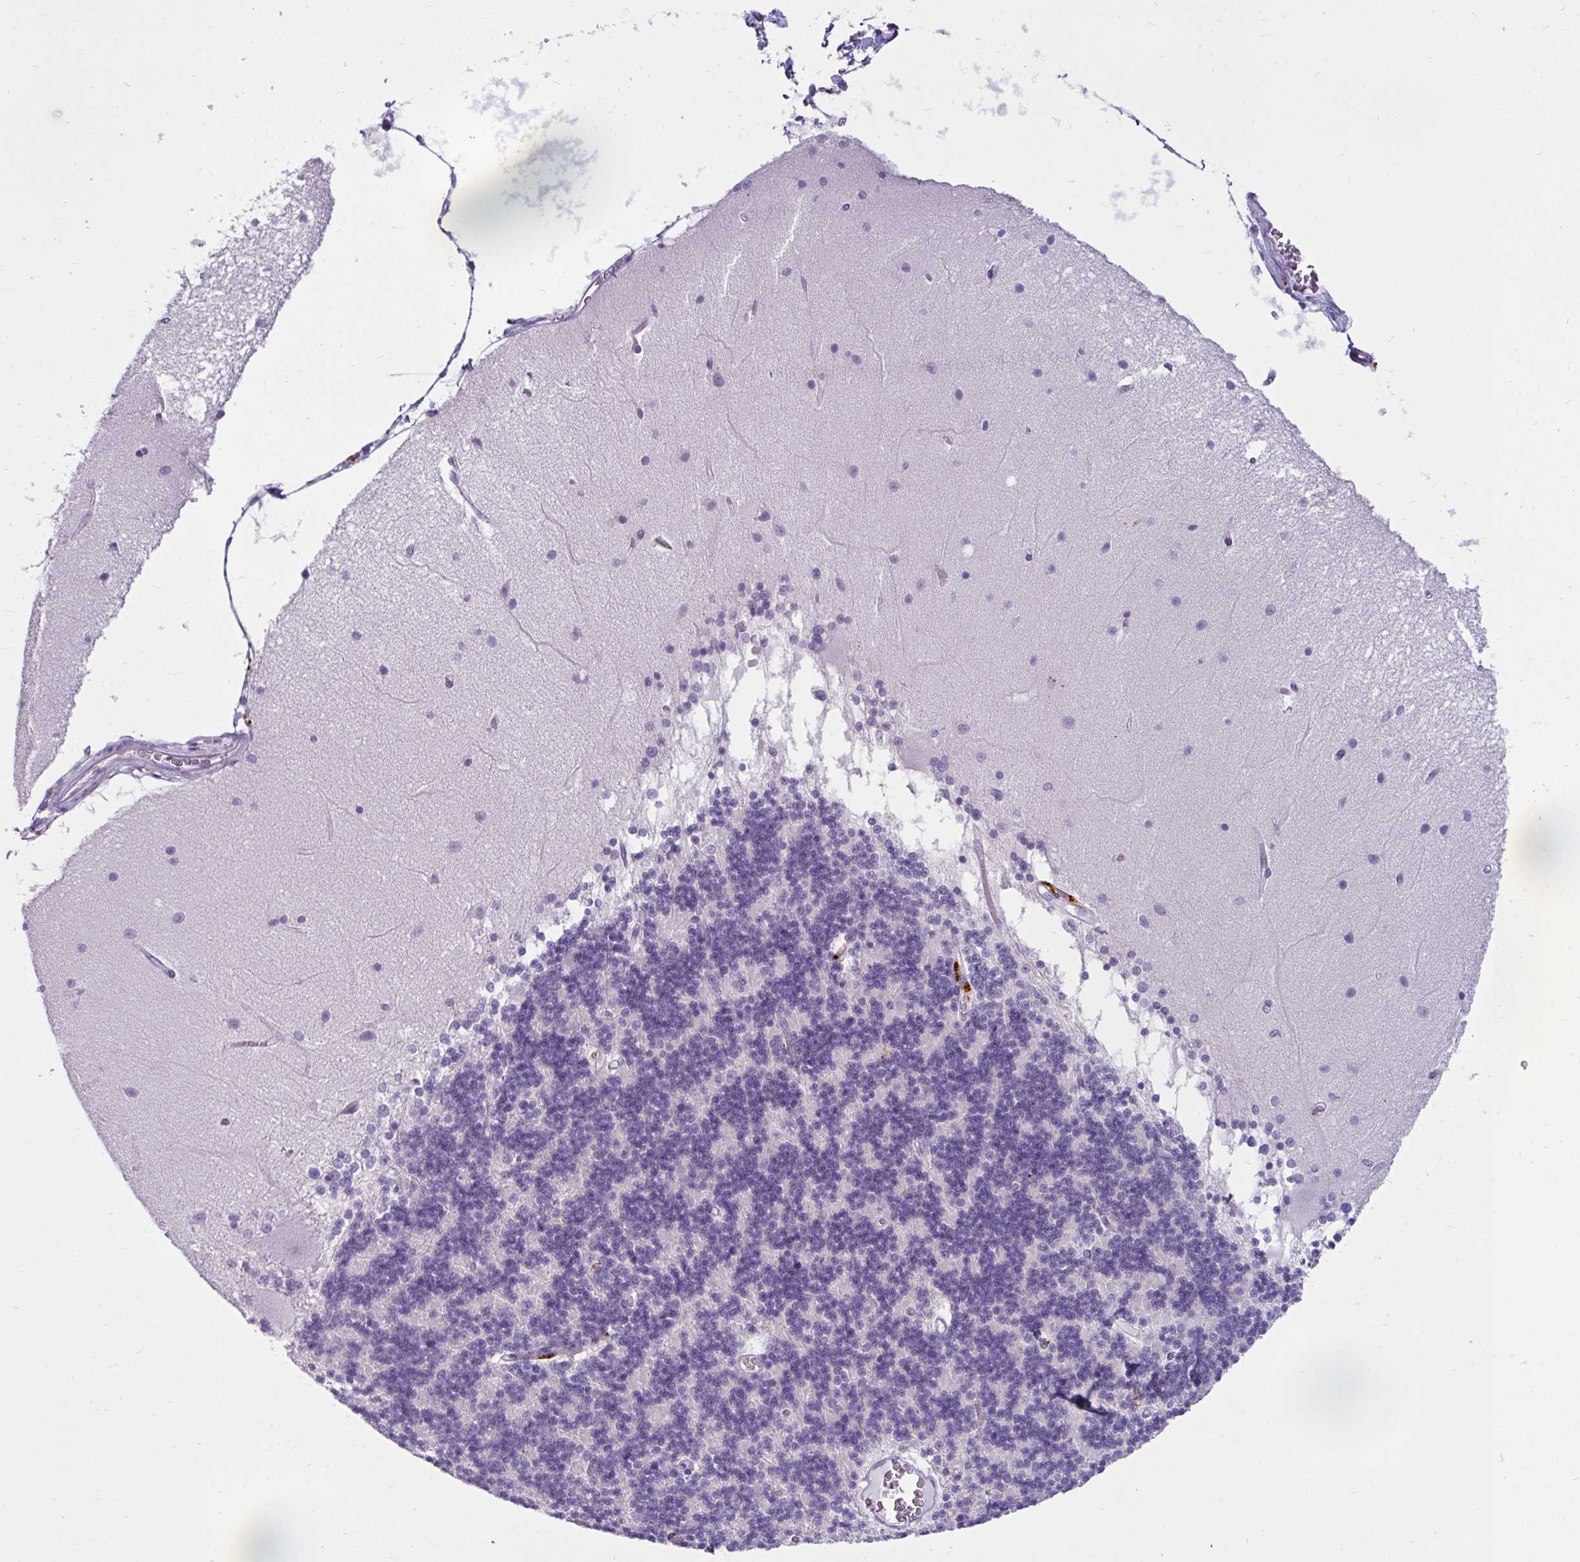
{"staining": {"intensity": "negative", "quantity": "none", "location": "none"}, "tissue": "cerebellum", "cell_type": "Cells in granular layer", "image_type": "normal", "snomed": [{"axis": "morphology", "description": "Normal tissue, NOS"}, {"axis": "topography", "description": "Cerebellum"}], "caption": "A photomicrograph of cerebellum stained for a protein demonstrates no brown staining in cells in granular layer.", "gene": "CTSZ", "patient": {"sex": "female", "age": 54}}